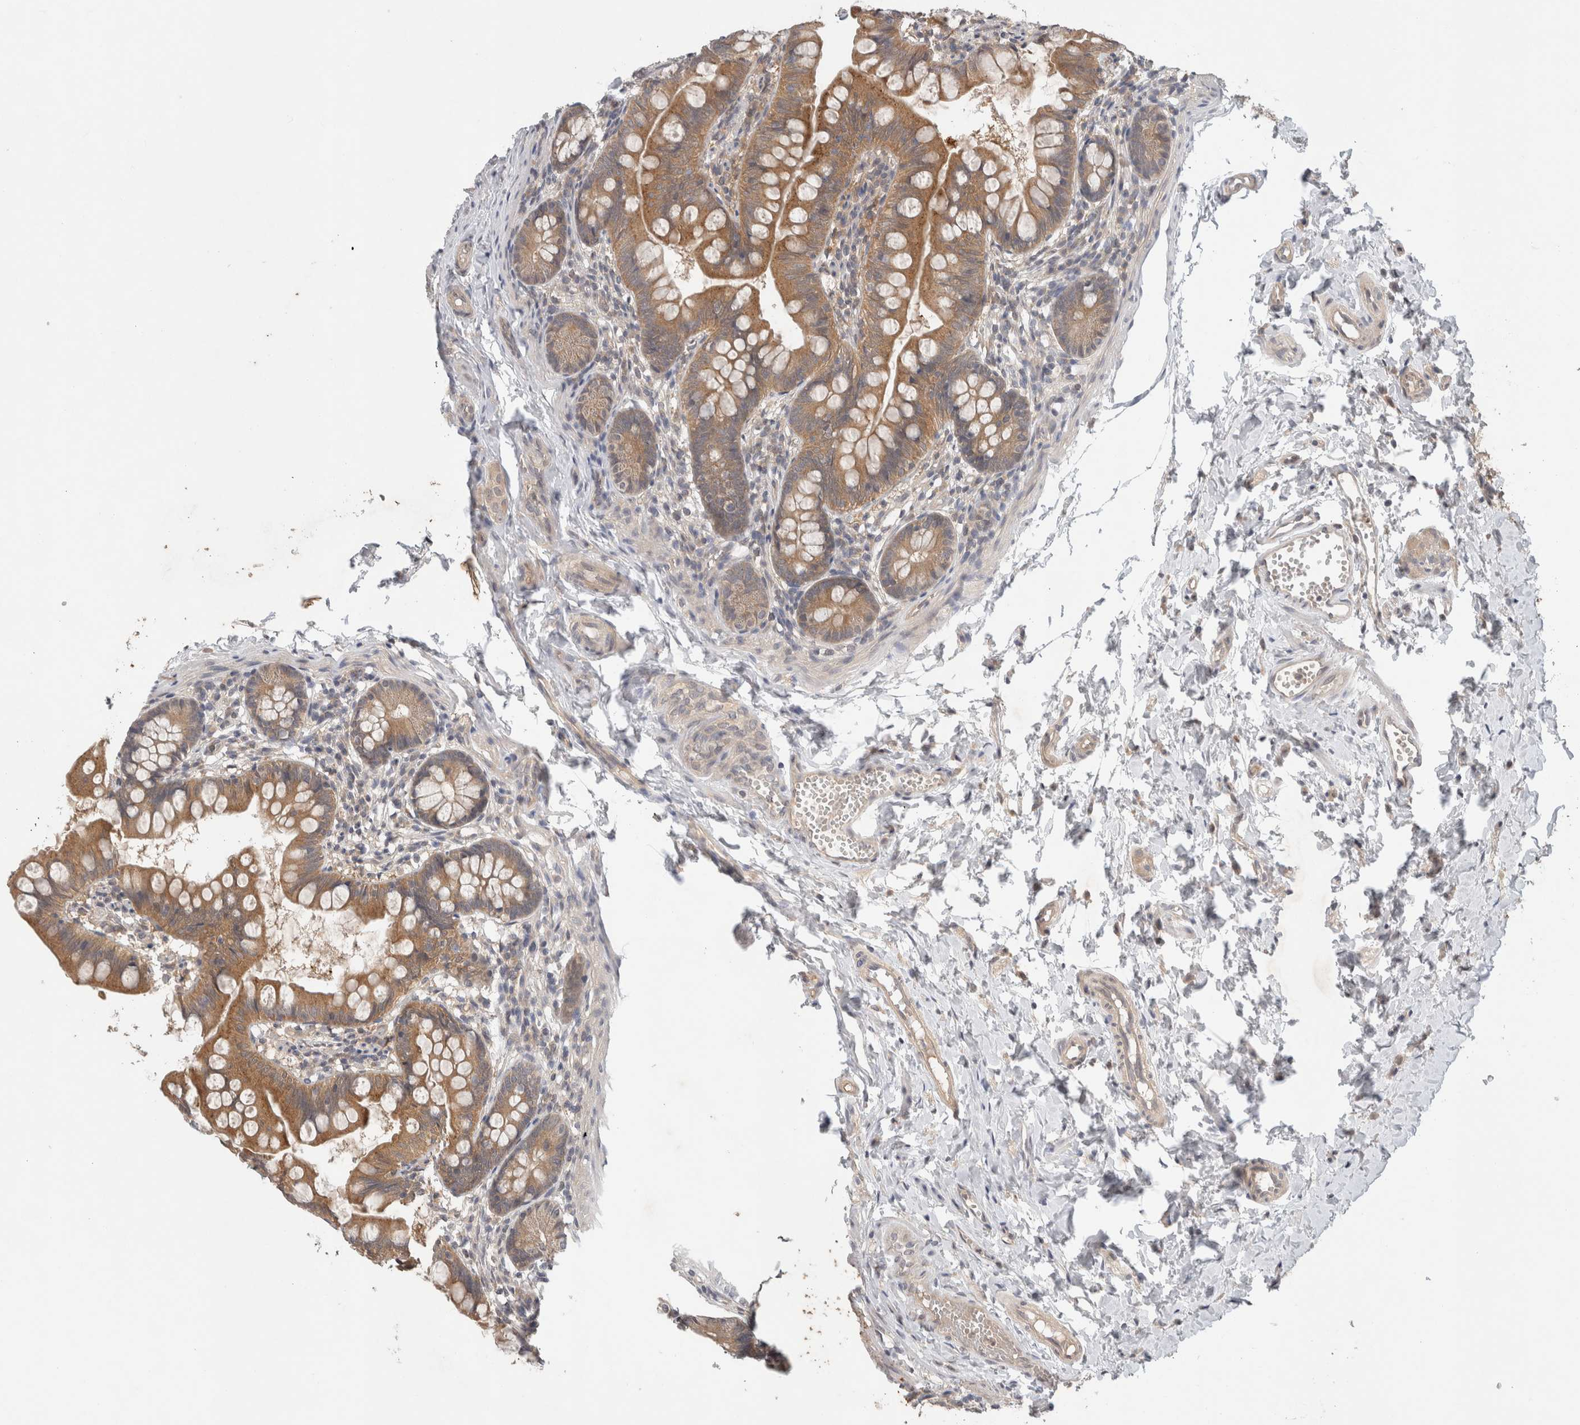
{"staining": {"intensity": "moderate", "quantity": ">75%", "location": "cytoplasmic/membranous"}, "tissue": "small intestine", "cell_type": "Glandular cells", "image_type": "normal", "snomed": [{"axis": "morphology", "description": "Normal tissue, NOS"}, {"axis": "topography", "description": "Small intestine"}], "caption": "About >75% of glandular cells in unremarkable human small intestine demonstrate moderate cytoplasmic/membranous protein positivity as visualized by brown immunohistochemical staining.", "gene": "SGK1", "patient": {"sex": "male", "age": 7}}